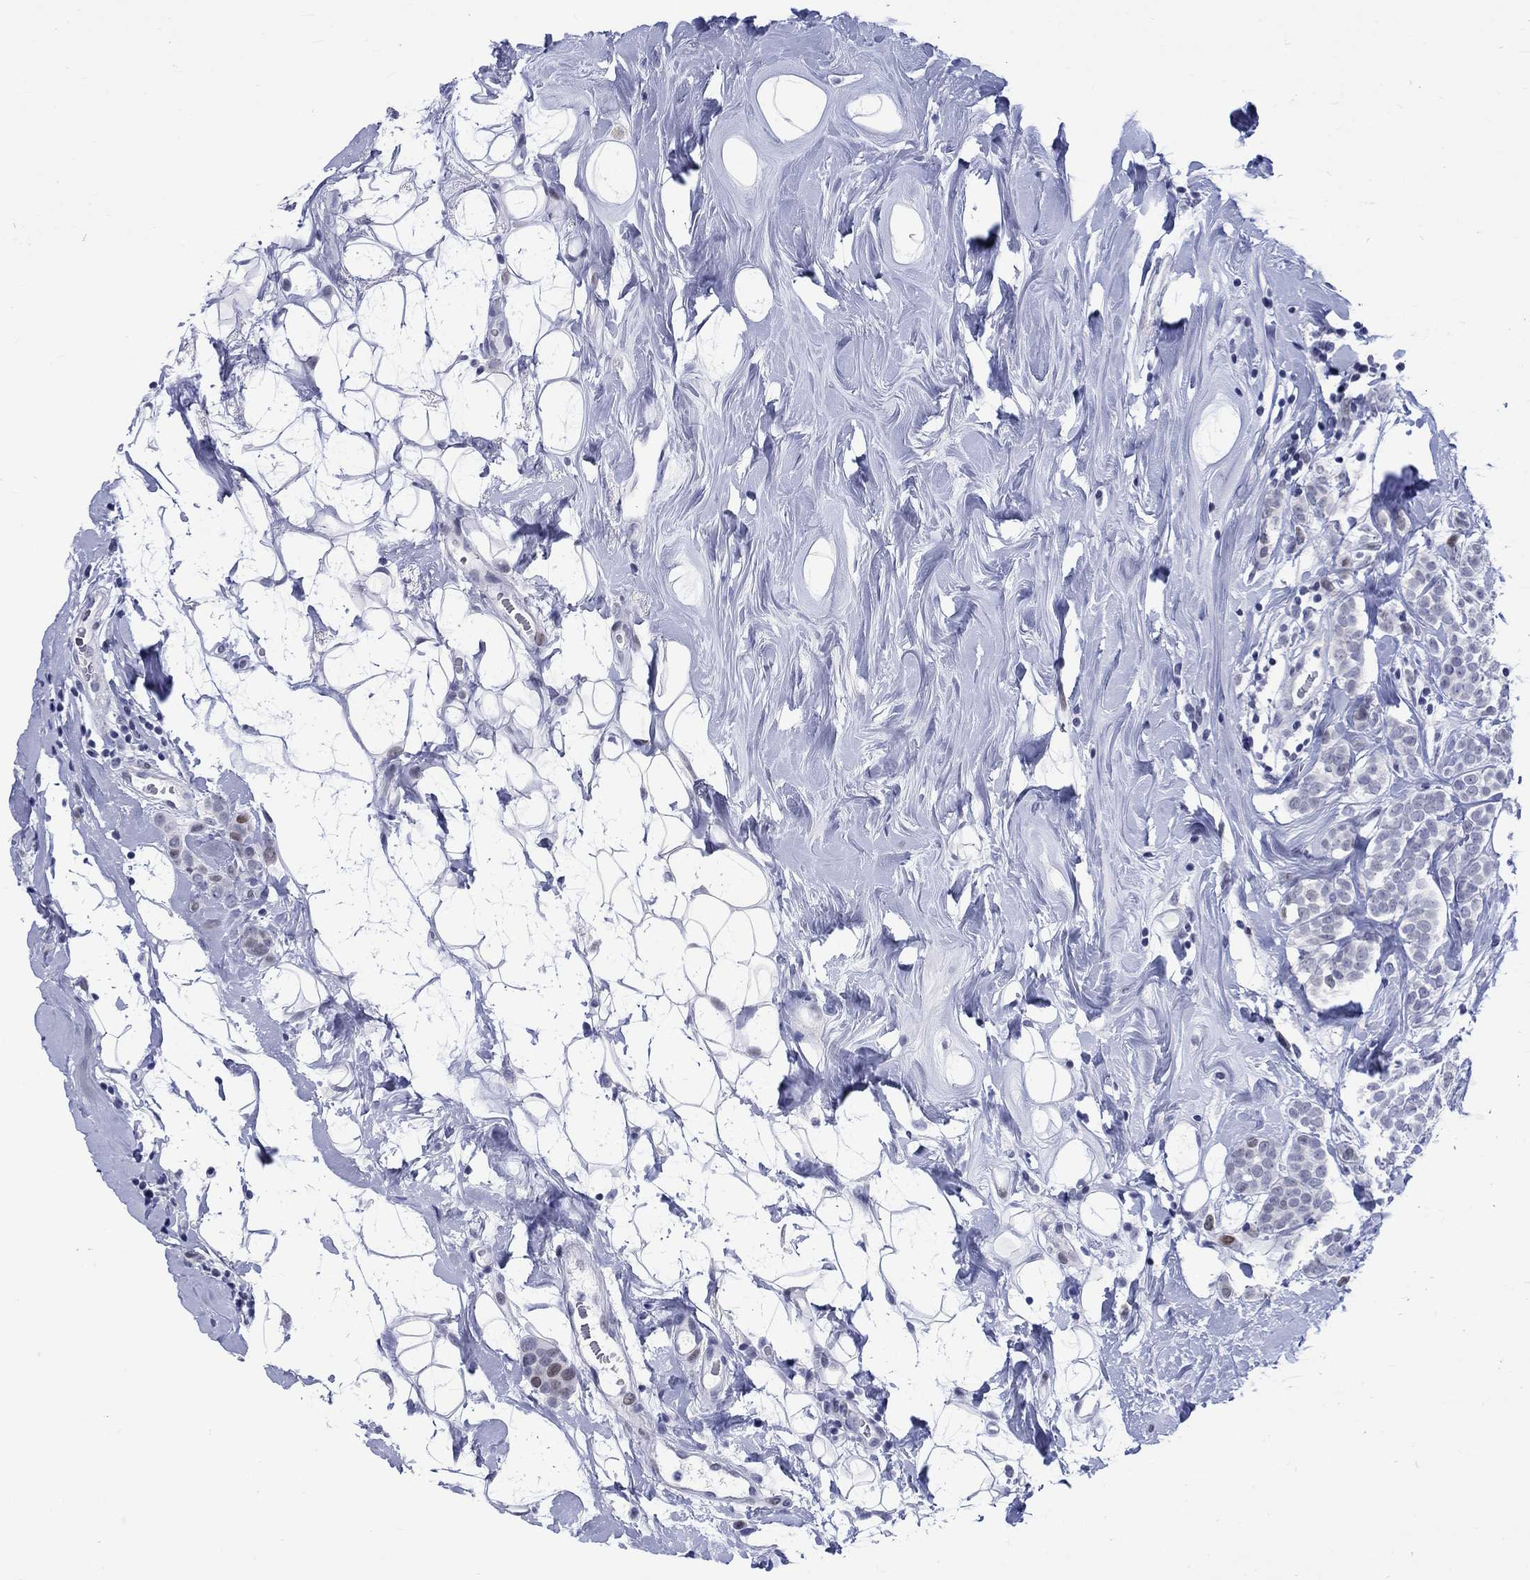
{"staining": {"intensity": "negative", "quantity": "none", "location": "none"}, "tissue": "breast cancer", "cell_type": "Tumor cells", "image_type": "cancer", "snomed": [{"axis": "morphology", "description": "Lobular carcinoma"}, {"axis": "topography", "description": "Breast"}], "caption": "A photomicrograph of breast cancer stained for a protein reveals no brown staining in tumor cells.", "gene": "CDCA2", "patient": {"sex": "female", "age": 49}}